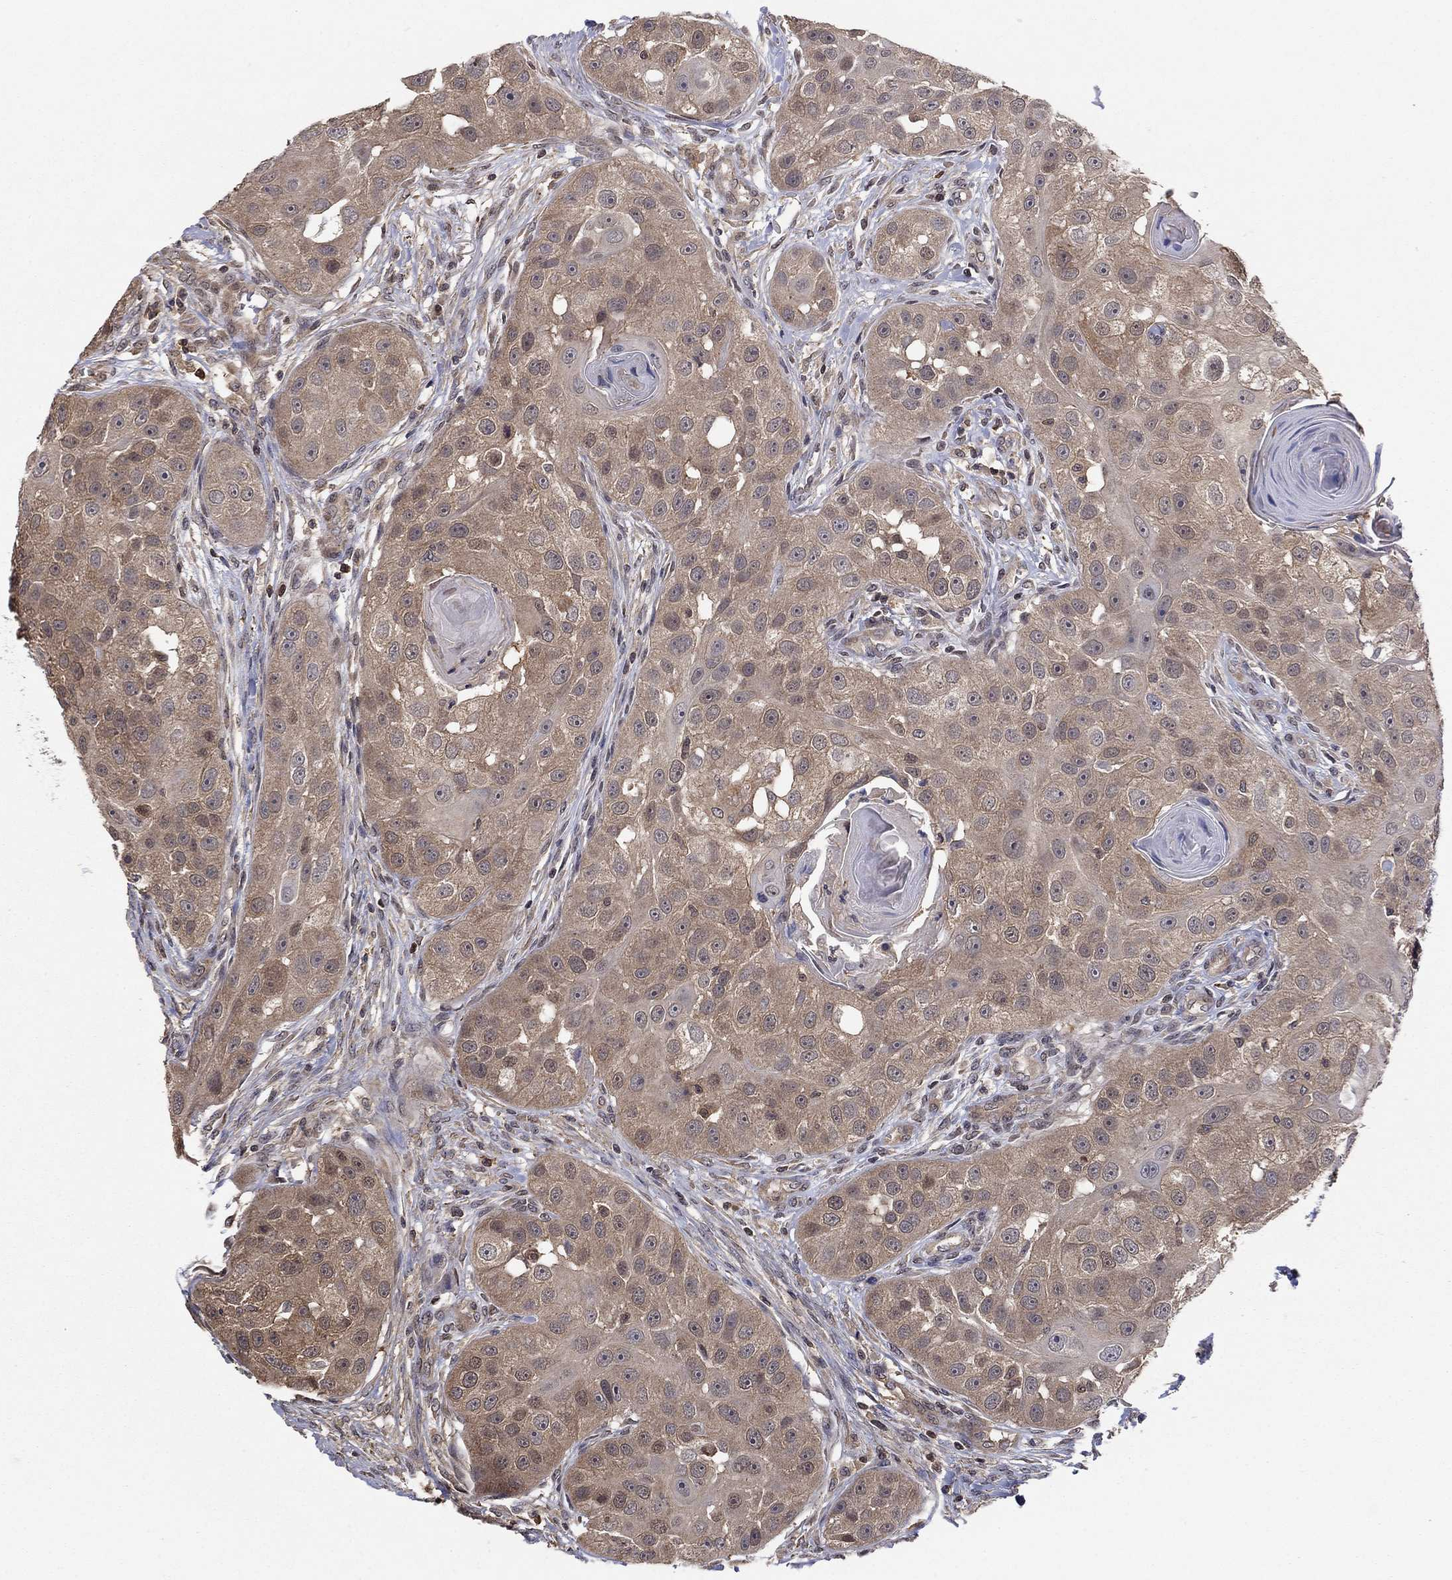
{"staining": {"intensity": "weak", "quantity": "25%-75%", "location": "cytoplasmic/membranous"}, "tissue": "head and neck cancer", "cell_type": "Tumor cells", "image_type": "cancer", "snomed": [{"axis": "morphology", "description": "Normal tissue, NOS"}, {"axis": "morphology", "description": "Squamous cell carcinoma, NOS"}, {"axis": "topography", "description": "Skeletal muscle"}, {"axis": "topography", "description": "Head-Neck"}], "caption": "DAB immunohistochemical staining of human head and neck squamous cell carcinoma displays weak cytoplasmic/membranous protein expression in about 25%-75% of tumor cells.", "gene": "RNF114", "patient": {"sex": "male", "age": 51}}